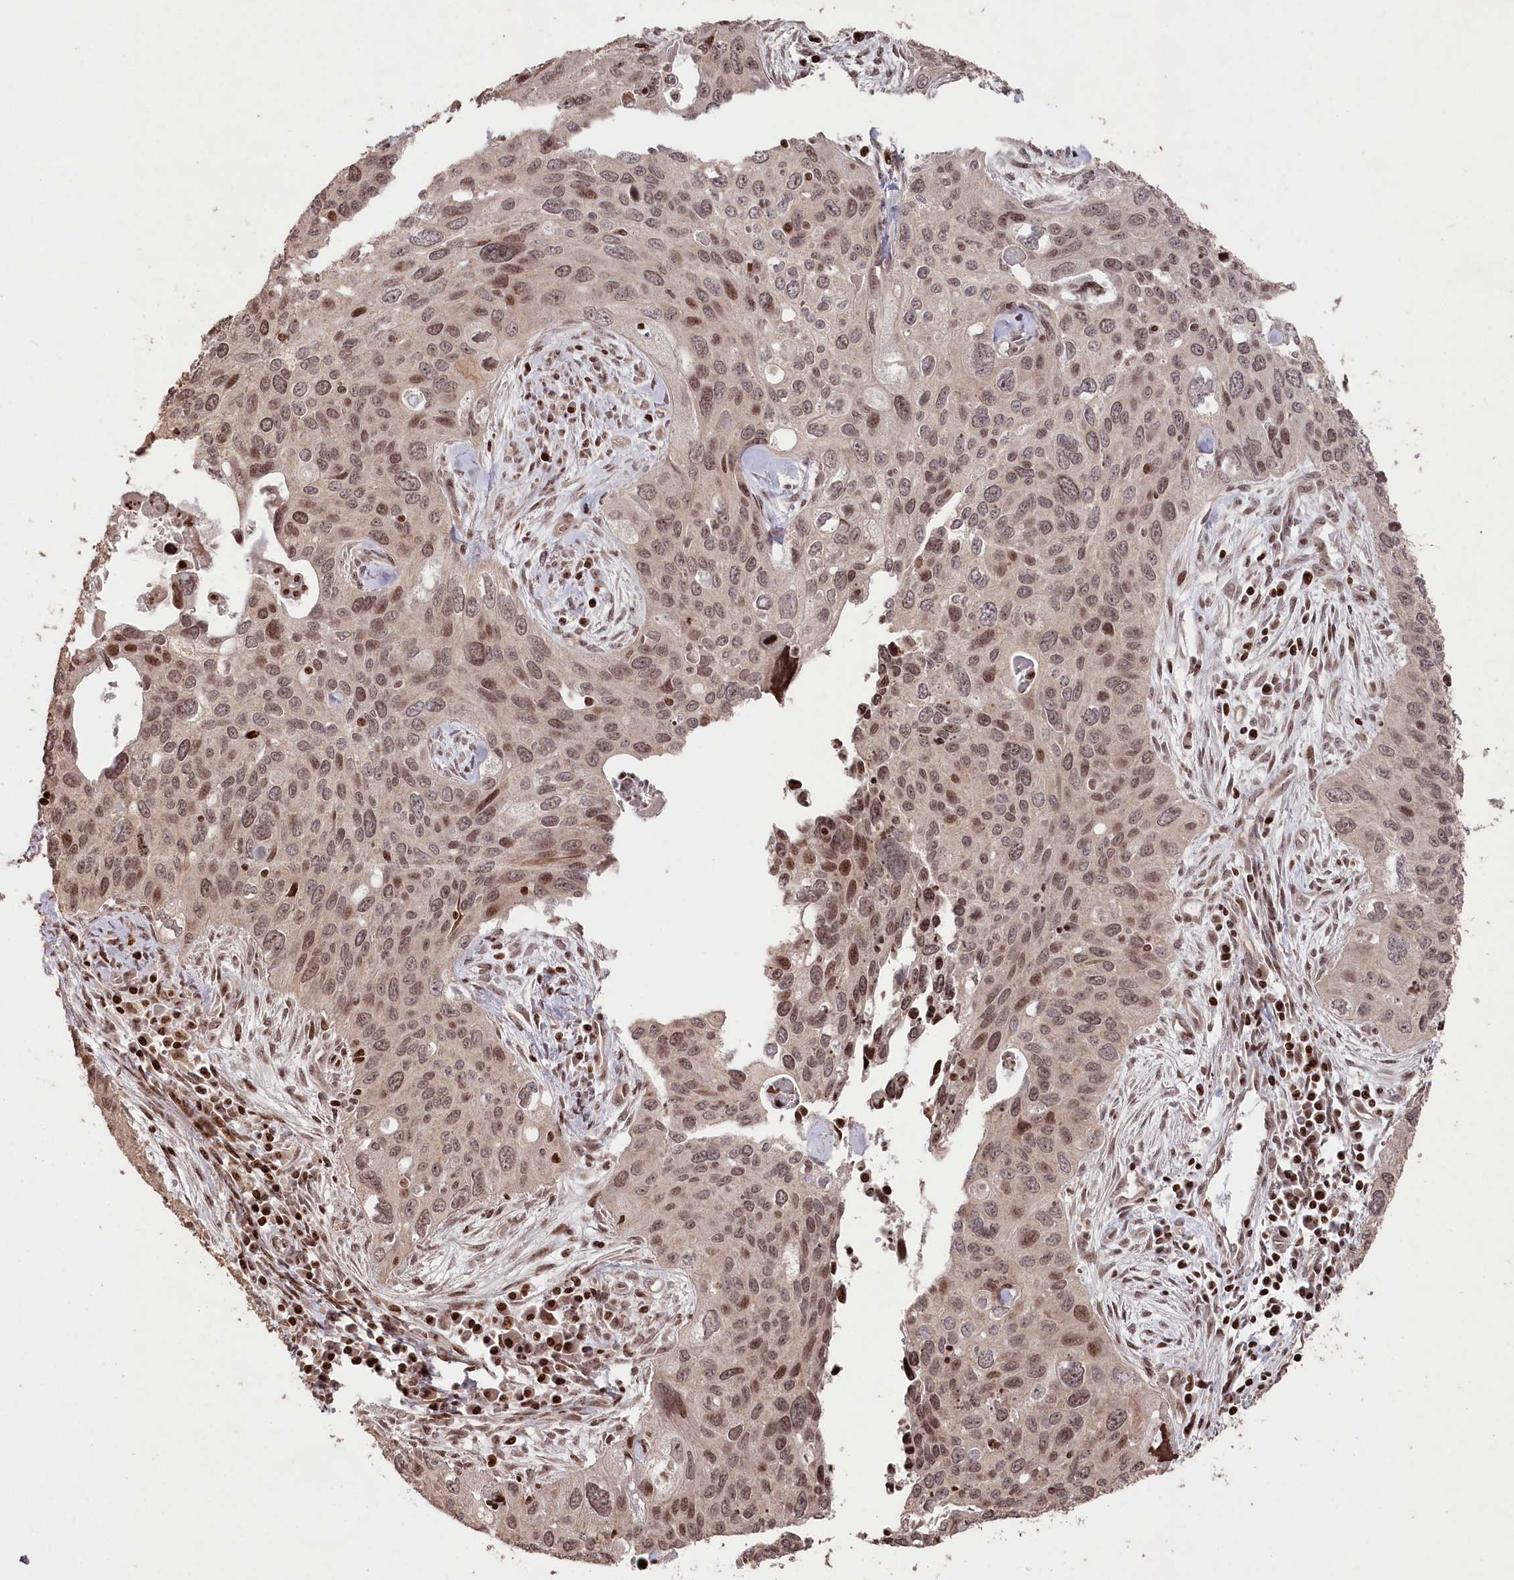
{"staining": {"intensity": "moderate", "quantity": ">75%", "location": "nuclear"}, "tissue": "cervical cancer", "cell_type": "Tumor cells", "image_type": "cancer", "snomed": [{"axis": "morphology", "description": "Squamous cell carcinoma, NOS"}, {"axis": "topography", "description": "Cervix"}], "caption": "The photomicrograph shows staining of cervical cancer (squamous cell carcinoma), revealing moderate nuclear protein staining (brown color) within tumor cells. Using DAB (3,3'-diaminobenzidine) (brown) and hematoxylin (blue) stains, captured at high magnification using brightfield microscopy.", "gene": "CCSER2", "patient": {"sex": "female", "age": 55}}